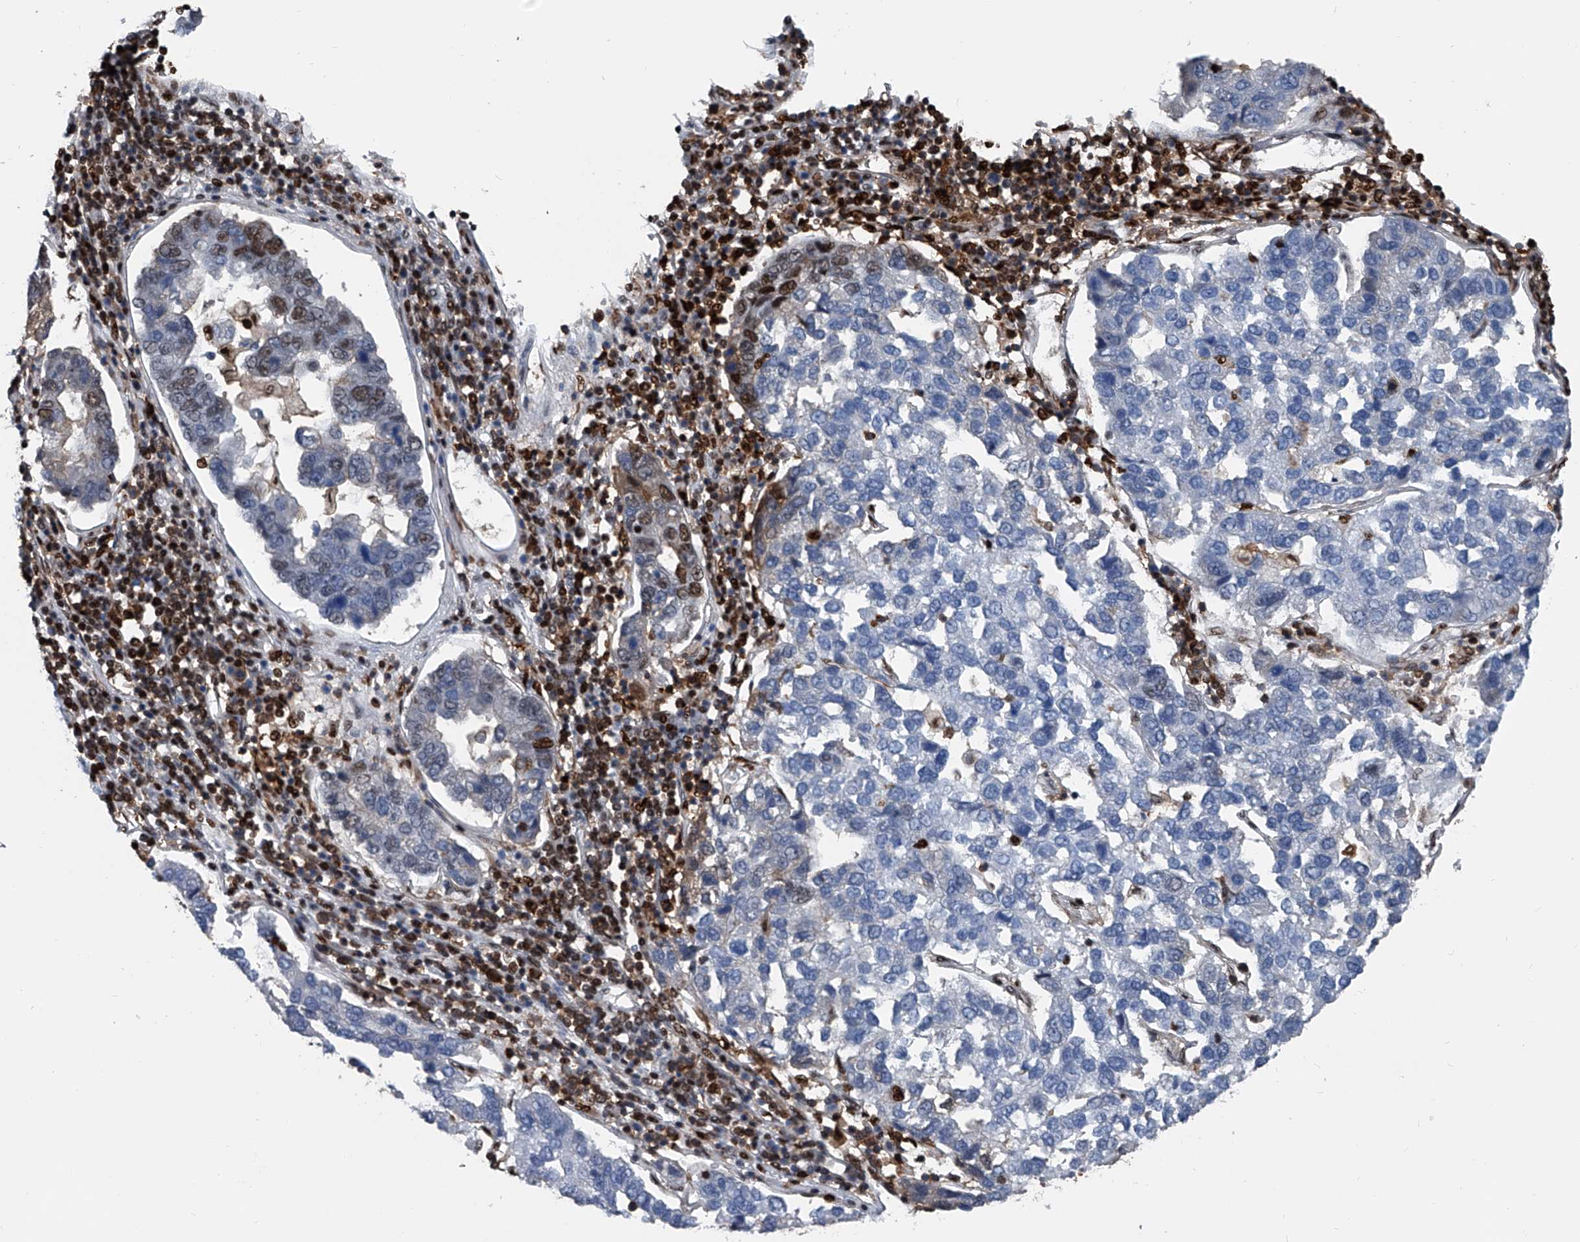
{"staining": {"intensity": "negative", "quantity": "none", "location": "none"}, "tissue": "pancreatic cancer", "cell_type": "Tumor cells", "image_type": "cancer", "snomed": [{"axis": "morphology", "description": "Adenocarcinoma, NOS"}, {"axis": "topography", "description": "Pancreas"}], "caption": "Tumor cells are negative for brown protein staining in pancreatic cancer.", "gene": "FKBP5", "patient": {"sex": "female", "age": 61}}